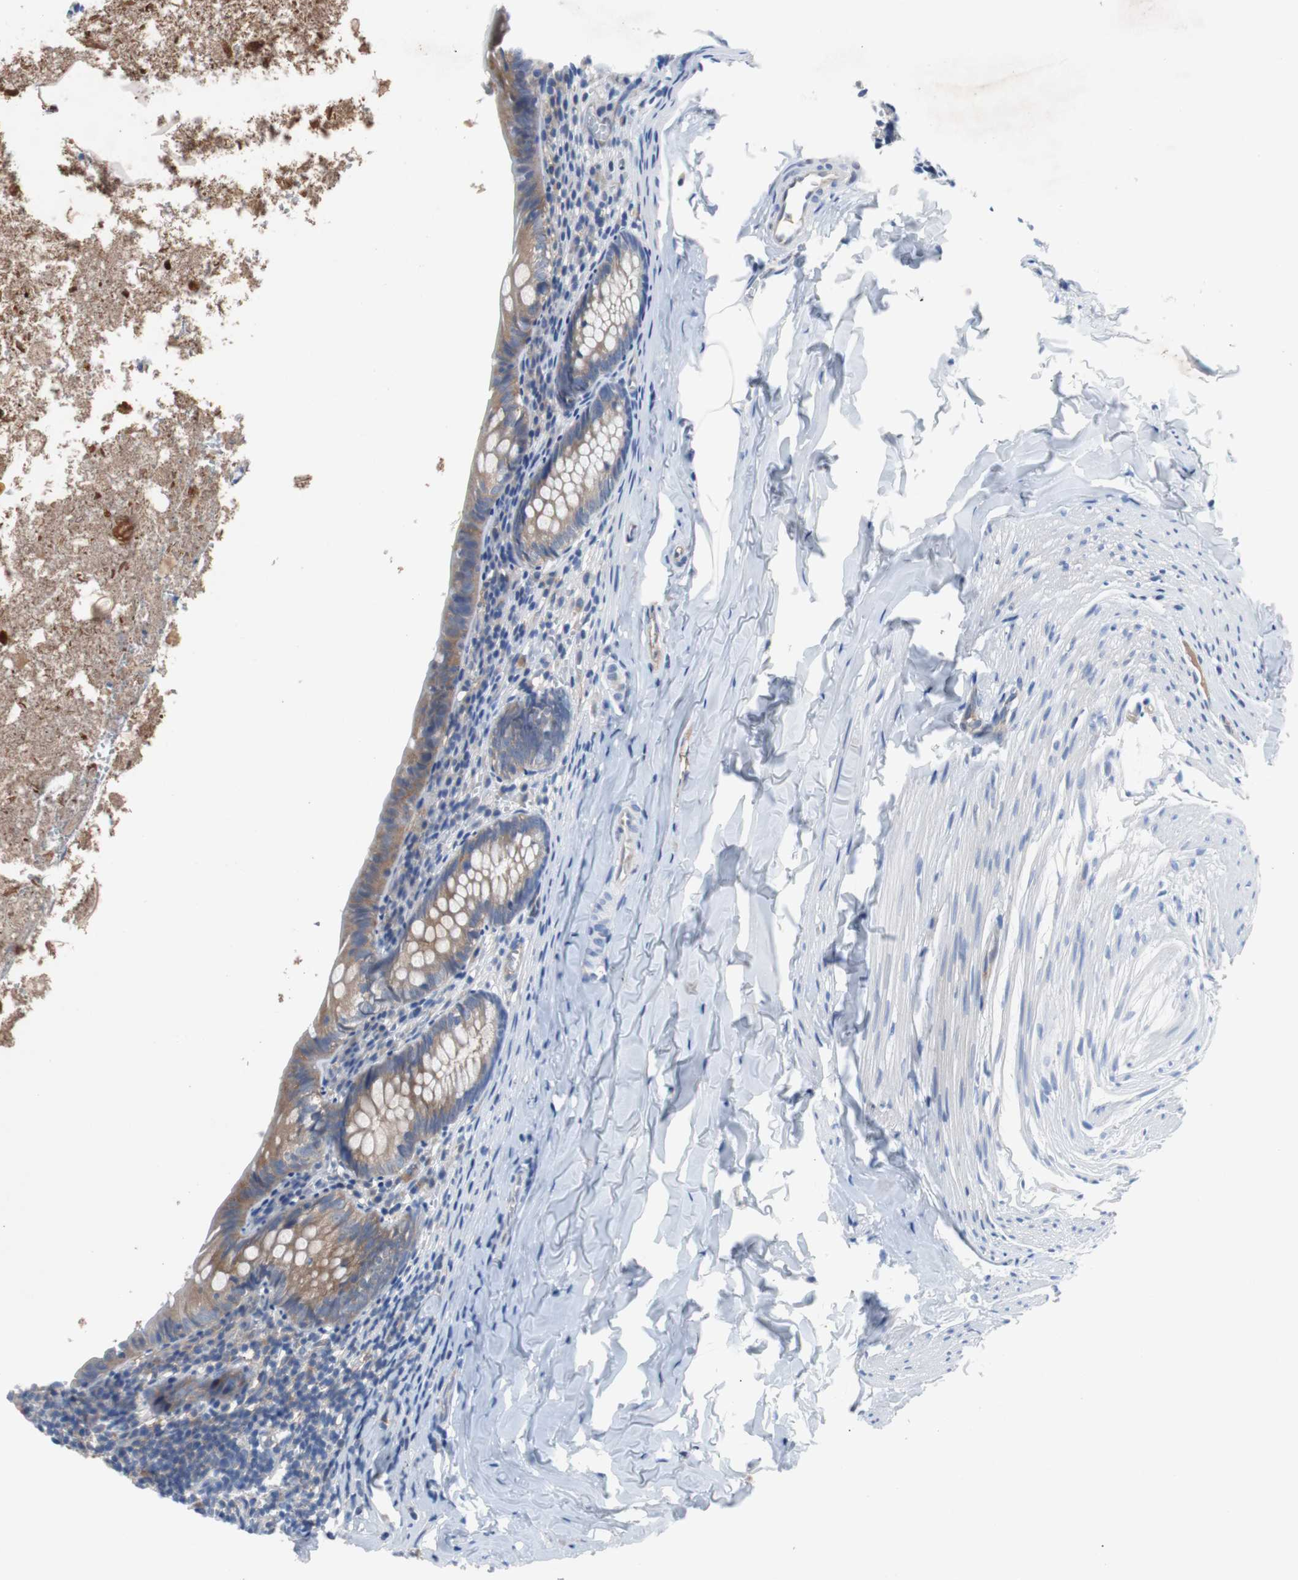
{"staining": {"intensity": "weak", "quantity": ">75%", "location": "cytoplasmic/membranous"}, "tissue": "appendix", "cell_type": "Glandular cells", "image_type": "normal", "snomed": [{"axis": "morphology", "description": "Normal tissue, NOS"}, {"axis": "topography", "description": "Appendix"}], "caption": "IHC image of benign human appendix stained for a protein (brown), which shows low levels of weak cytoplasmic/membranous positivity in about >75% of glandular cells.", "gene": "EEF2K", "patient": {"sex": "female", "age": 10}}